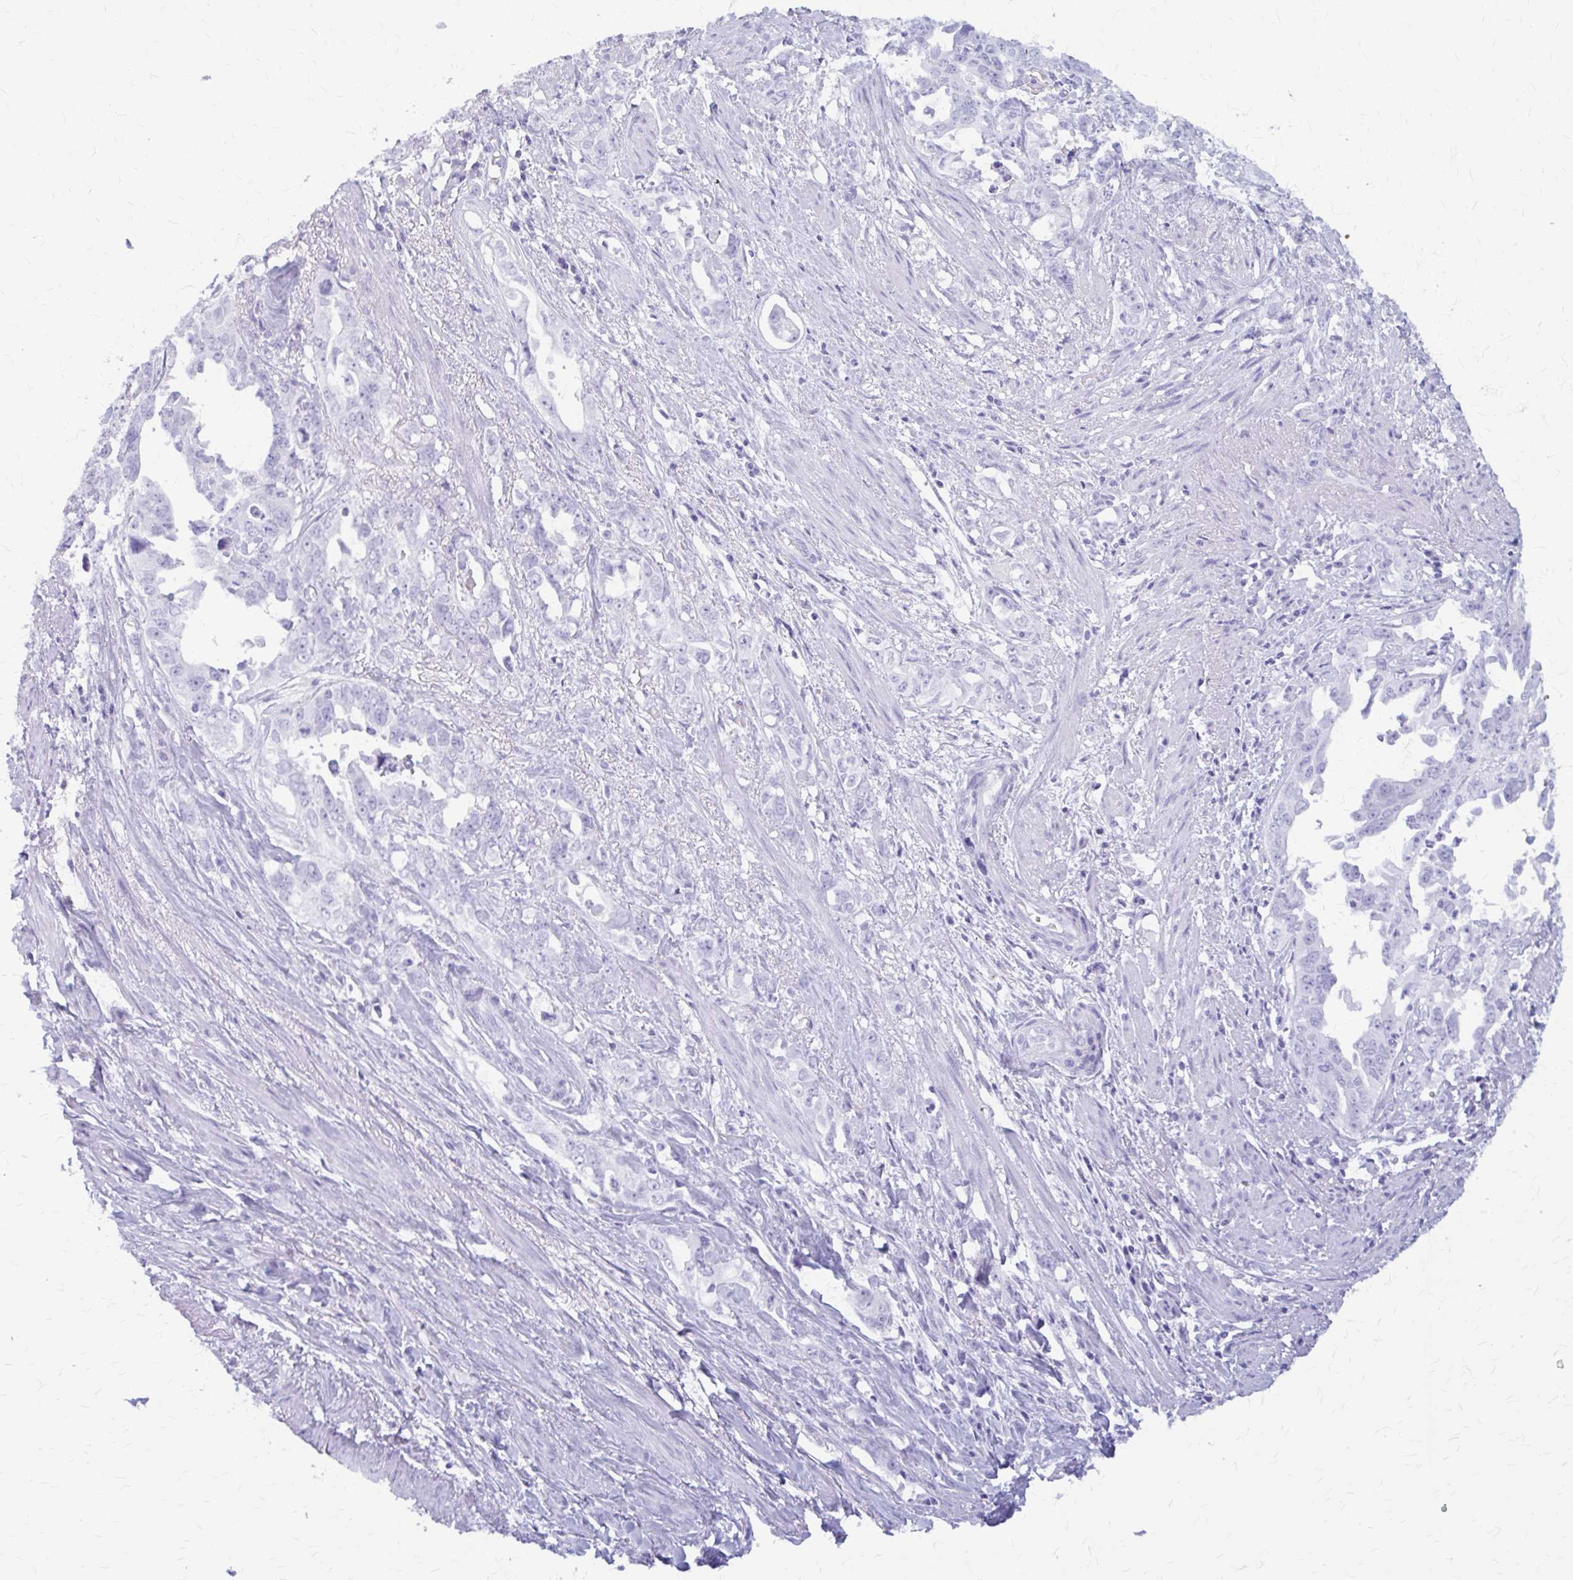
{"staining": {"intensity": "negative", "quantity": "none", "location": "none"}, "tissue": "endometrial cancer", "cell_type": "Tumor cells", "image_type": "cancer", "snomed": [{"axis": "morphology", "description": "Adenocarcinoma, NOS"}, {"axis": "topography", "description": "Endometrium"}], "caption": "A high-resolution photomicrograph shows immunohistochemistry (IHC) staining of endometrial cancer (adenocarcinoma), which reveals no significant positivity in tumor cells.", "gene": "KLHDC7A", "patient": {"sex": "female", "age": 65}}